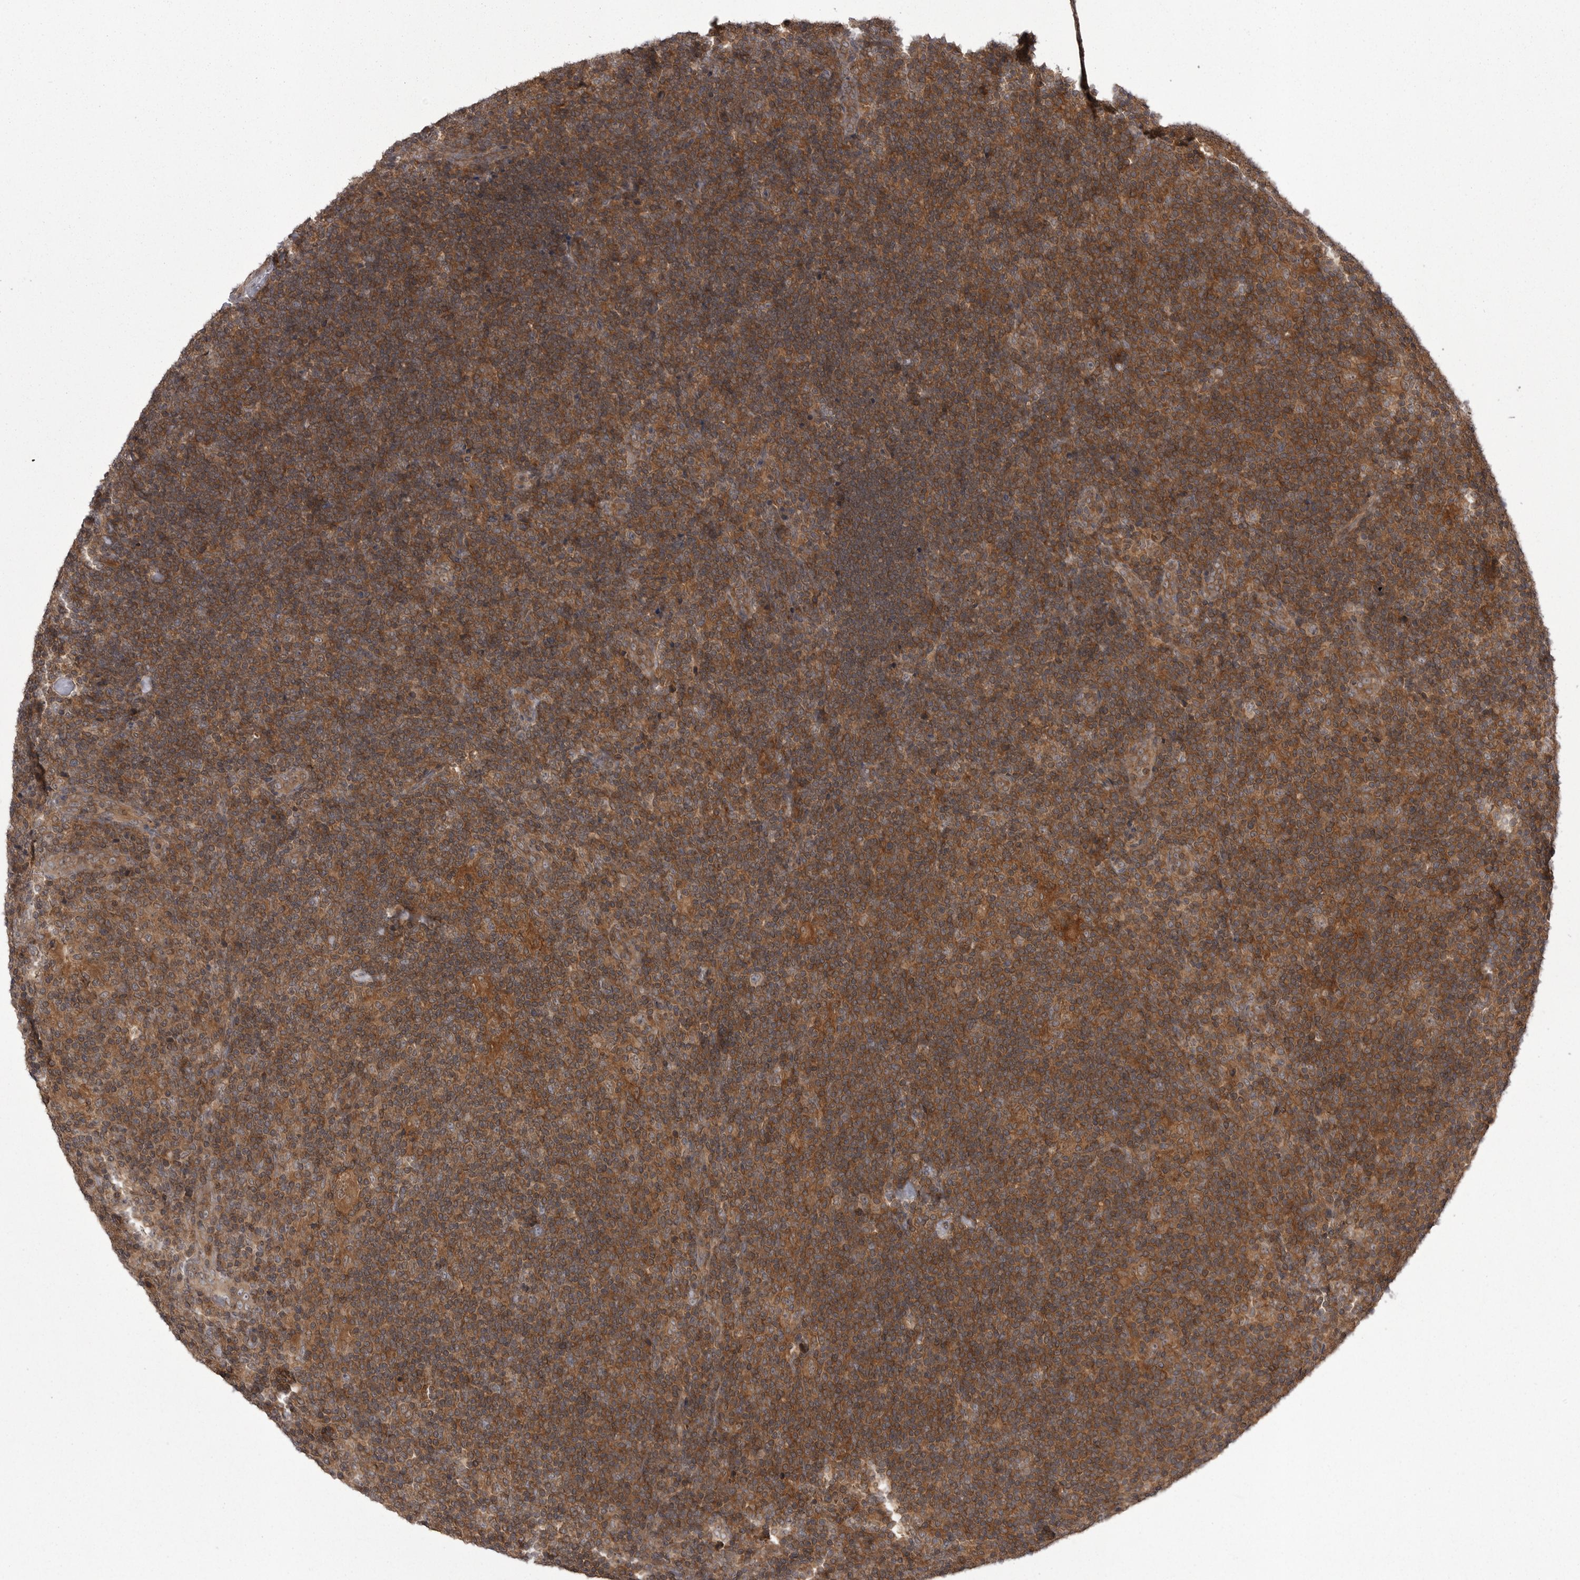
{"staining": {"intensity": "moderate", "quantity": ">75%", "location": "cytoplasmic/membranous"}, "tissue": "lymphoma", "cell_type": "Tumor cells", "image_type": "cancer", "snomed": [{"axis": "morphology", "description": "Hodgkin's disease, NOS"}, {"axis": "topography", "description": "Lymph node"}], "caption": "Tumor cells display moderate cytoplasmic/membranous expression in approximately >75% of cells in lymphoma.", "gene": "STK24", "patient": {"sex": "female", "age": 57}}